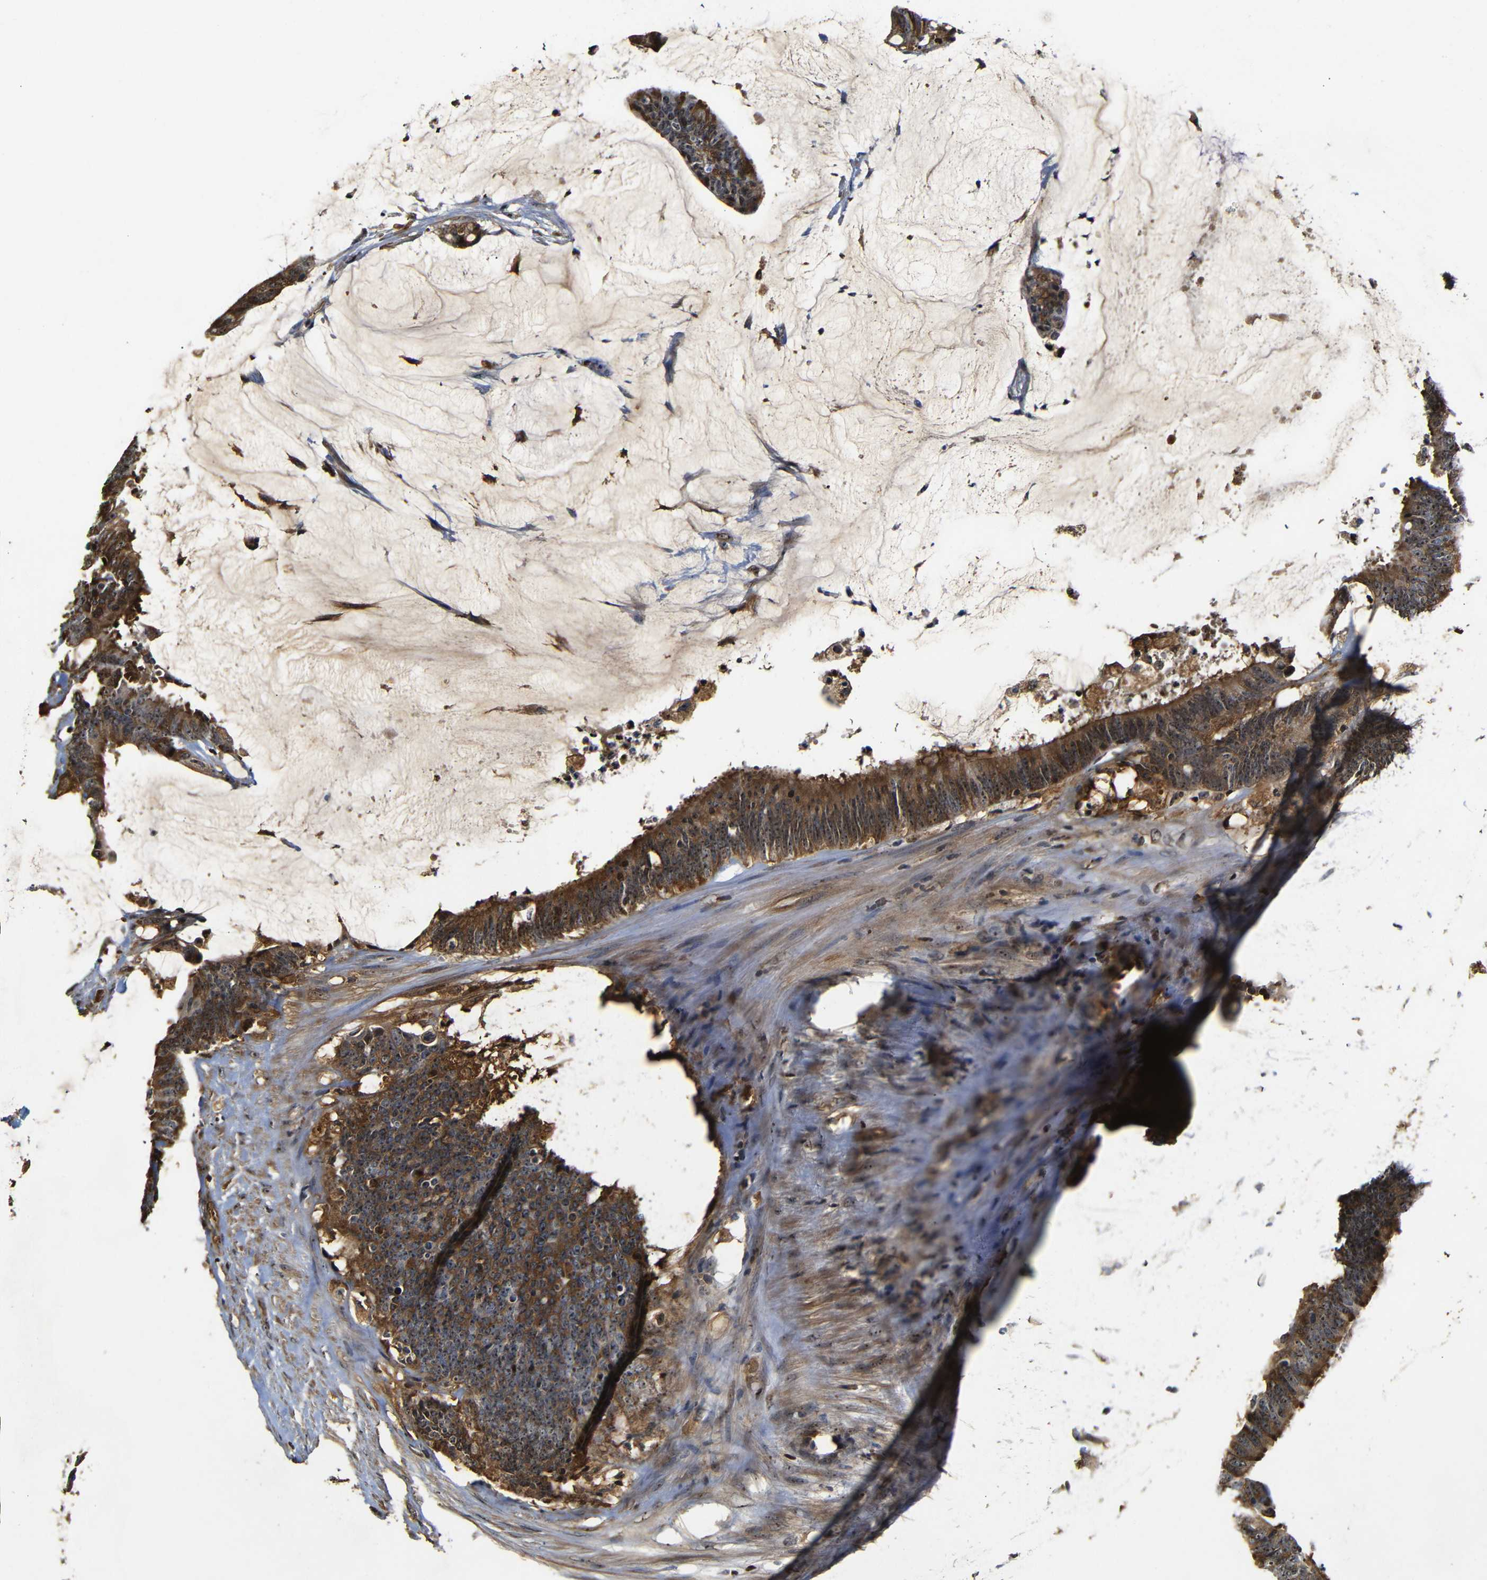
{"staining": {"intensity": "moderate", "quantity": ">75%", "location": "cytoplasmic/membranous,nuclear"}, "tissue": "colorectal cancer", "cell_type": "Tumor cells", "image_type": "cancer", "snomed": [{"axis": "morphology", "description": "Adenocarcinoma, NOS"}, {"axis": "topography", "description": "Rectum"}], "caption": "Immunohistochemistry (IHC) photomicrograph of human adenocarcinoma (colorectal) stained for a protein (brown), which demonstrates medium levels of moderate cytoplasmic/membranous and nuclear staining in approximately >75% of tumor cells.", "gene": "MYC", "patient": {"sex": "female", "age": 66}}